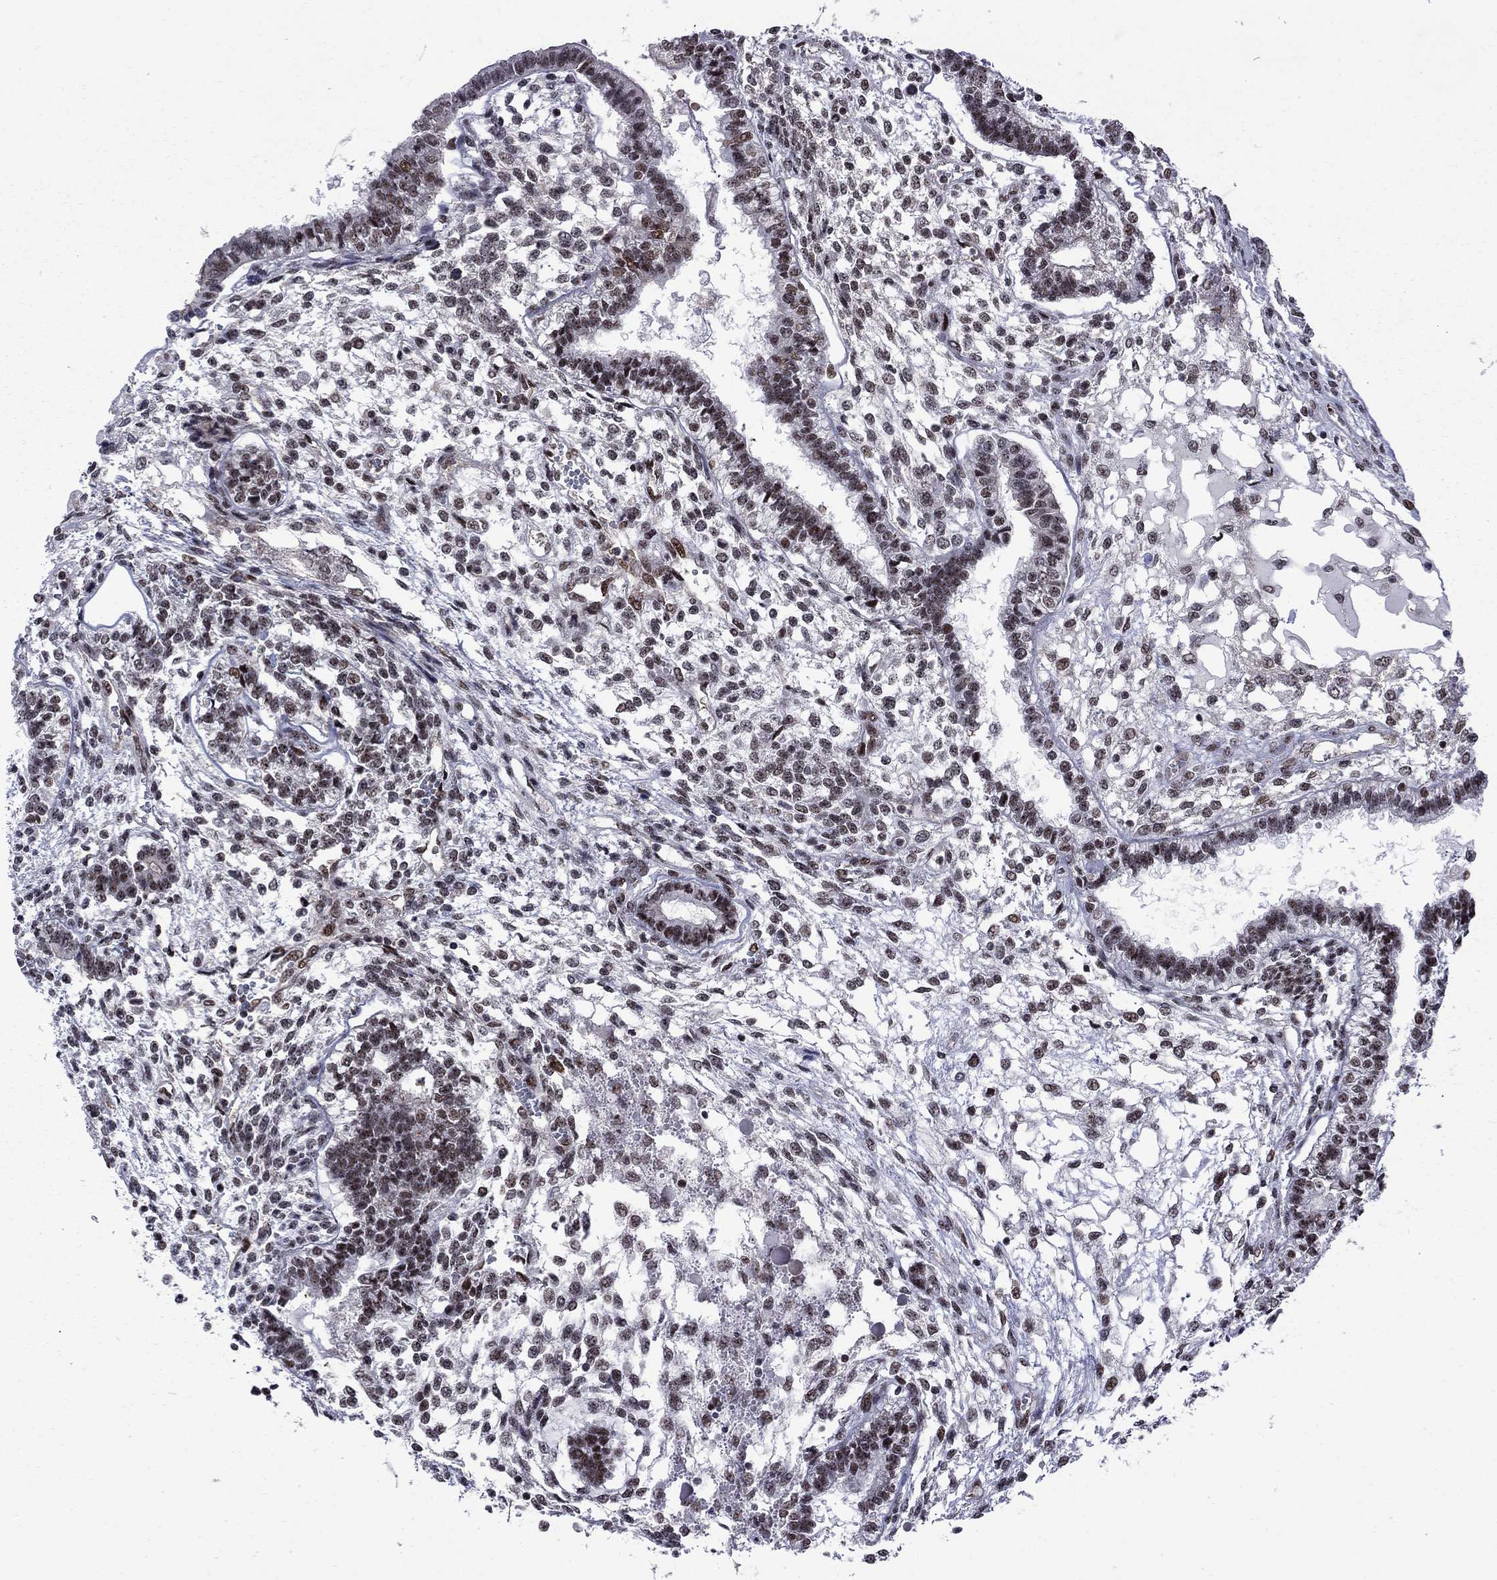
{"staining": {"intensity": "strong", "quantity": "25%-75%", "location": "nuclear"}, "tissue": "testis cancer", "cell_type": "Tumor cells", "image_type": "cancer", "snomed": [{"axis": "morphology", "description": "Carcinoma, Embryonal, NOS"}, {"axis": "topography", "description": "Testis"}], "caption": "DAB (3,3'-diaminobenzidine) immunohistochemical staining of testis cancer (embryonal carcinoma) shows strong nuclear protein staining in about 25%-75% of tumor cells.", "gene": "BRF1", "patient": {"sex": "male", "age": 37}}